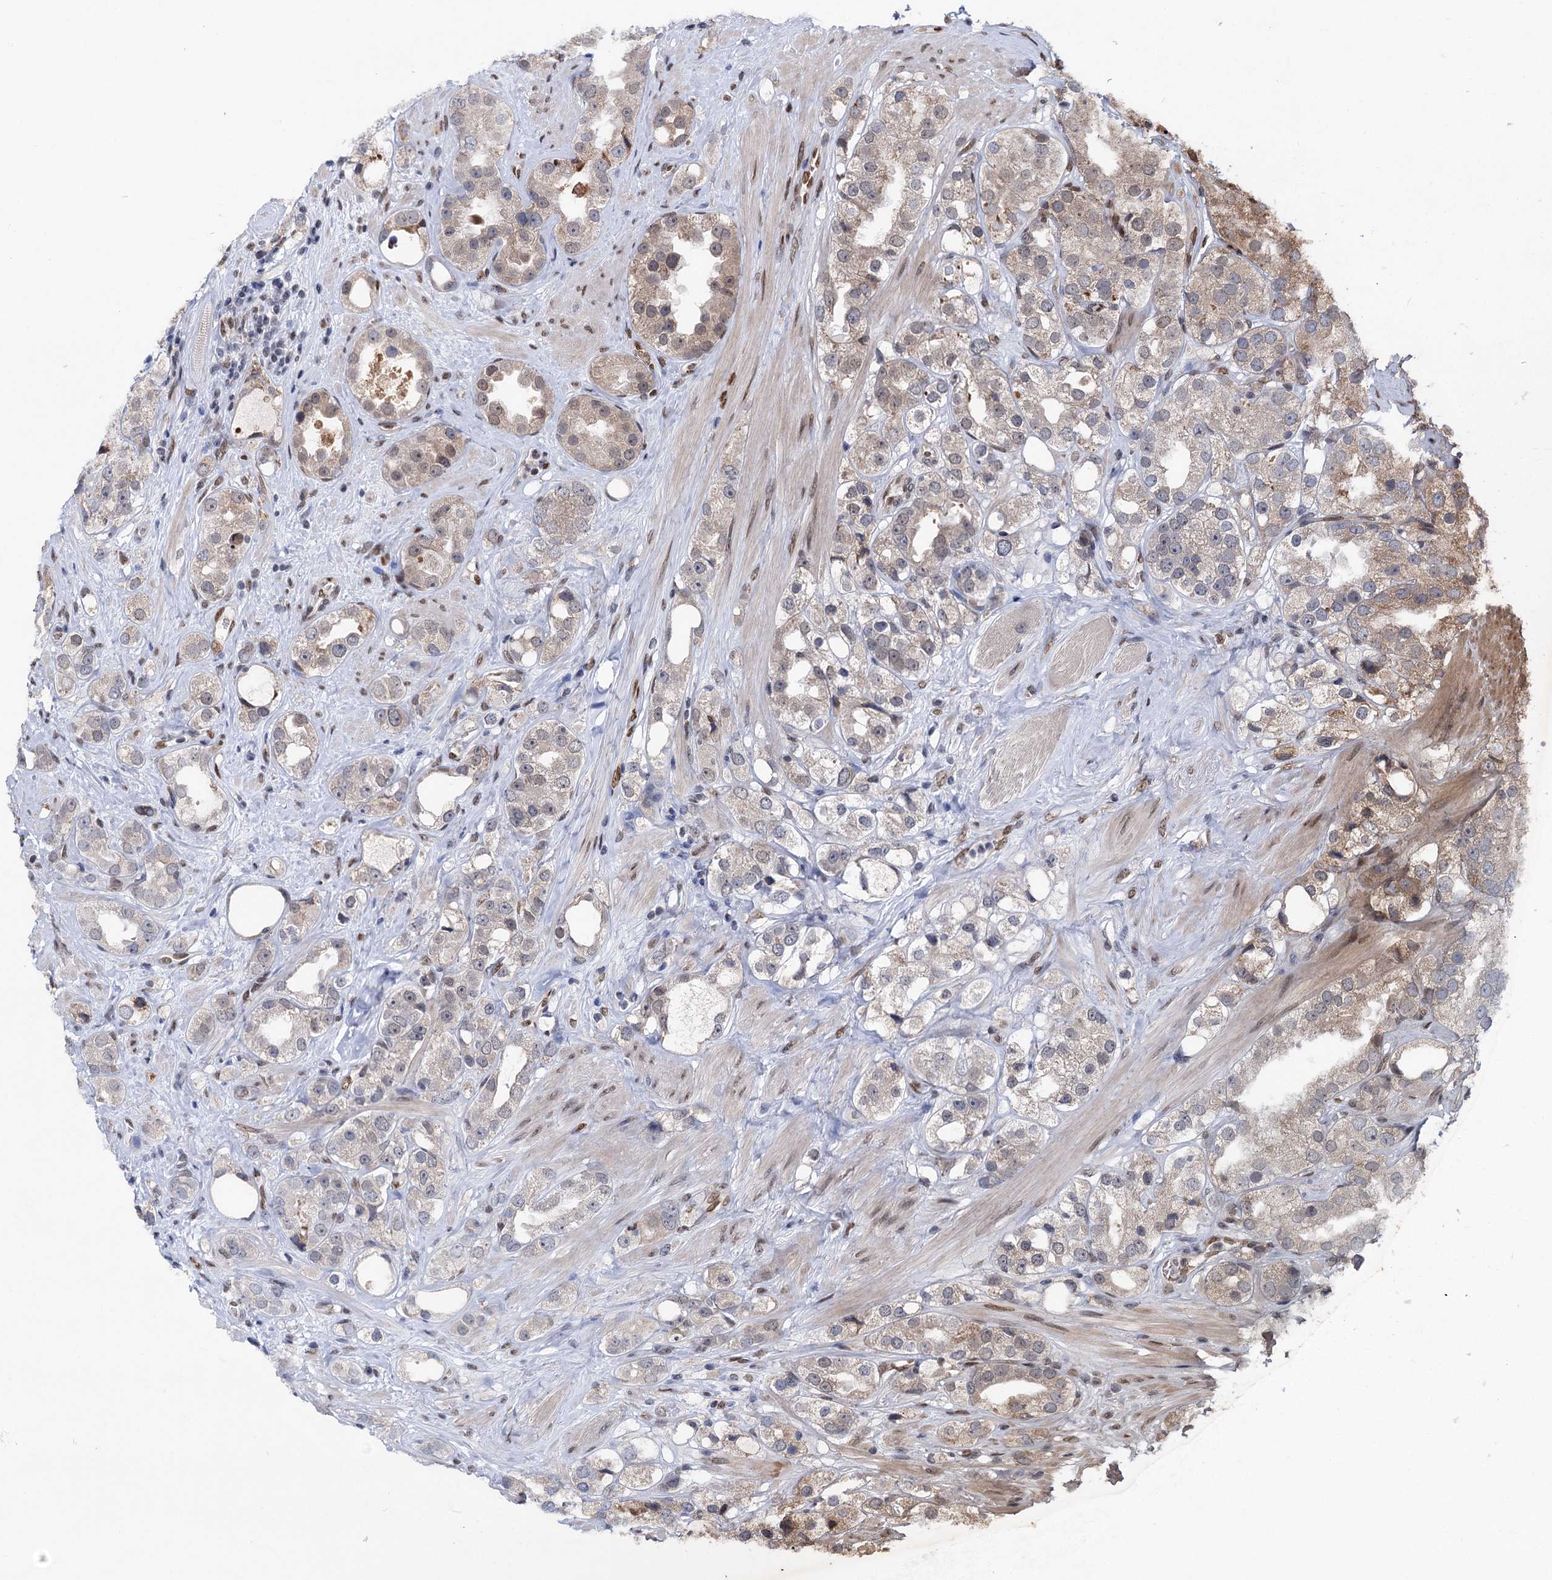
{"staining": {"intensity": "weak", "quantity": "25%-75%", "location": "cytoplasmic/membranous"}, "tissue": "prostate cancer", "cell_type": "Tumor cells", "image_type": "cancer", "snomed": [{"axis": "morphology", "description": "Adenocarcinoma, NOS"}, {"axis": "topography", "description": "Prostate"}], "caption": "Protein expression analysis of prostate adenocarcinoma exhibits weak cytoplasmic/membranous staining in about 25%-75% of tumor cells.", "gene": "MESD", "patient": {"sex": "male", "age": 79}}